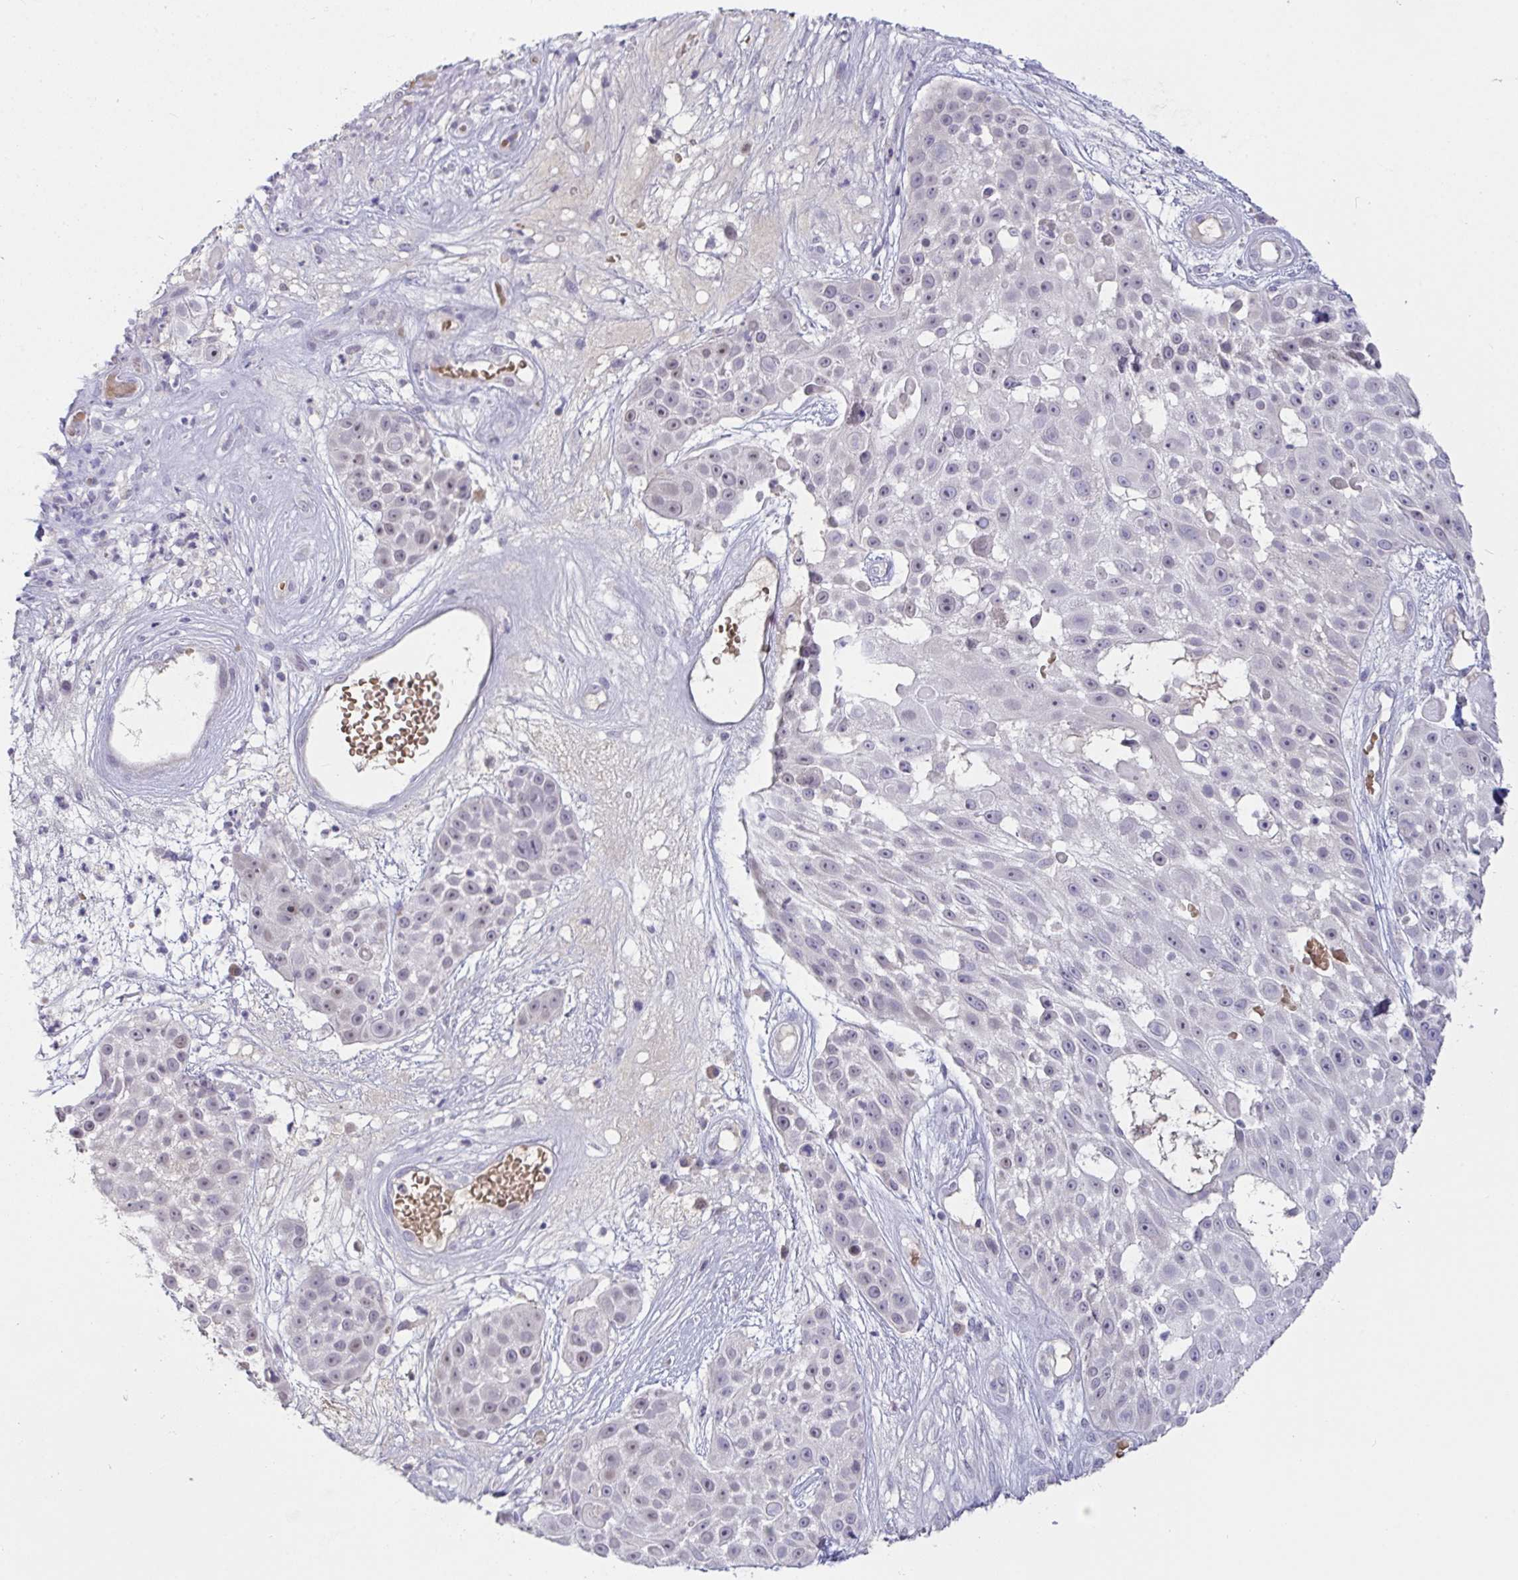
{"staining": {"intensity": "weak", "quantity": "<25%", "location": "nuclear"}, "tissue": "skin cancer", "cell_type": "Tumor cells", "image_type": "cancer", "snomed": [{"axis": "morphology", "description": "Squamous cell carcinoma, NOS"}, {"axis": "topography", "description": "Skin"}], "caption": "Immunohistochemical staining of skin cancer (squamous cell carcinoma) shows no significant expression in tumor cells.", "gene": "MYC", "patient": {"sex": "female", "age": 86}}